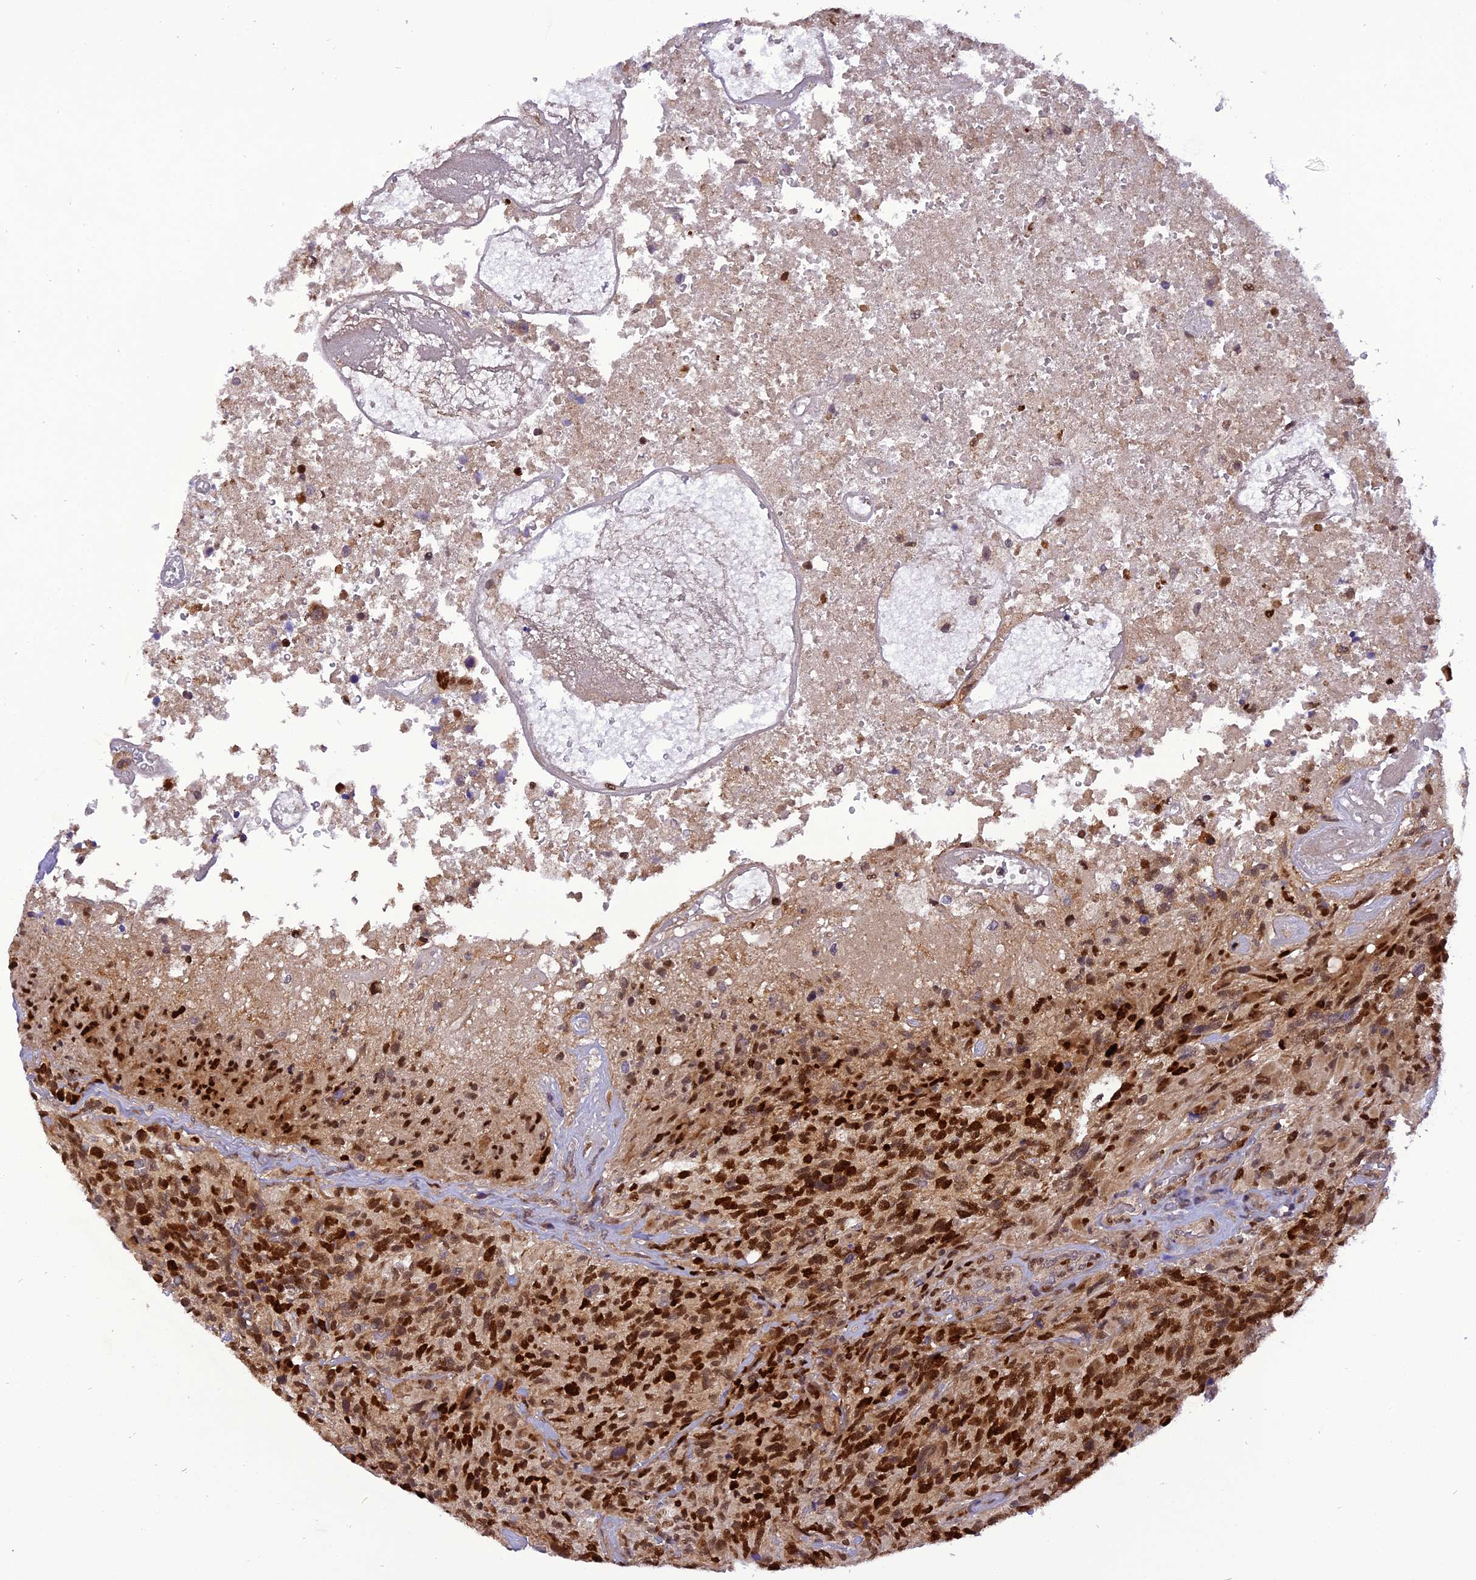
{"staining": {"intensity": "strong", "quantity": ">75%", "location": "nuclear"}, "tissue": "glioma", "cell_type": "Tumor cells", "image_type": "cancer", "snomed": [{"axis": "morphology", "description": "Glioma, malignant, High grade"}, {"axis": "topography", "description": "Brain"}], "caption": "Immunohistochemical staining of human high-grade glioma (malignant) shows high levels of strong nuclear staining in approximately >75% of tumor cells. The protein is shown in brown color, while the nuclei are stained blue.", "gene": "MICALL1", "patient": {"sex": "male", "age": 76}}